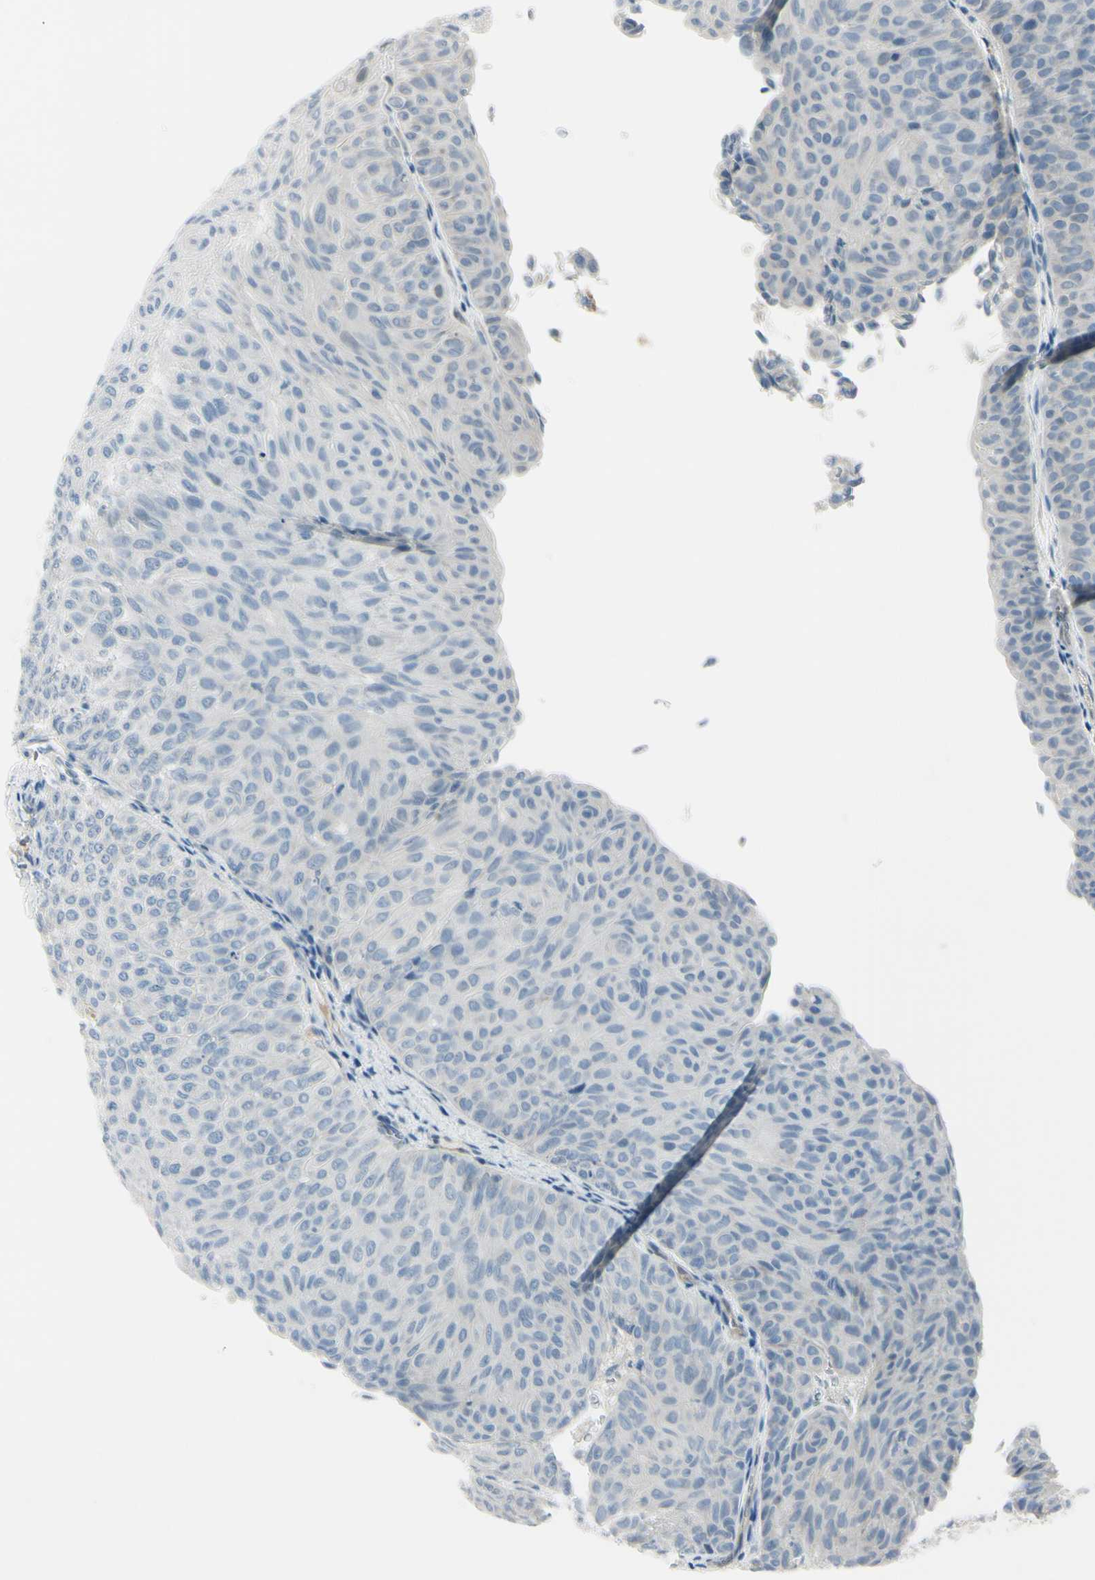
{"staining": {"intensity": "negative", "quantity": "none", "location": "none"}, "tissue": "urothelial cancer", "cell_type": "Tumor cells", "image_type": "cancer", "snomed": [{"axis": "morphology", "description": "Urothelial carcinoma, Low grade"}, {"axis": "topography", "description": "Urinary bladder"}], "caption": "Low-grade urothelial carcinoma was stained to show a protein in brown. There is no significant expression in tumor cells.", "gene": "ASB9", "patient": {"sex": "male", "age": 78}}